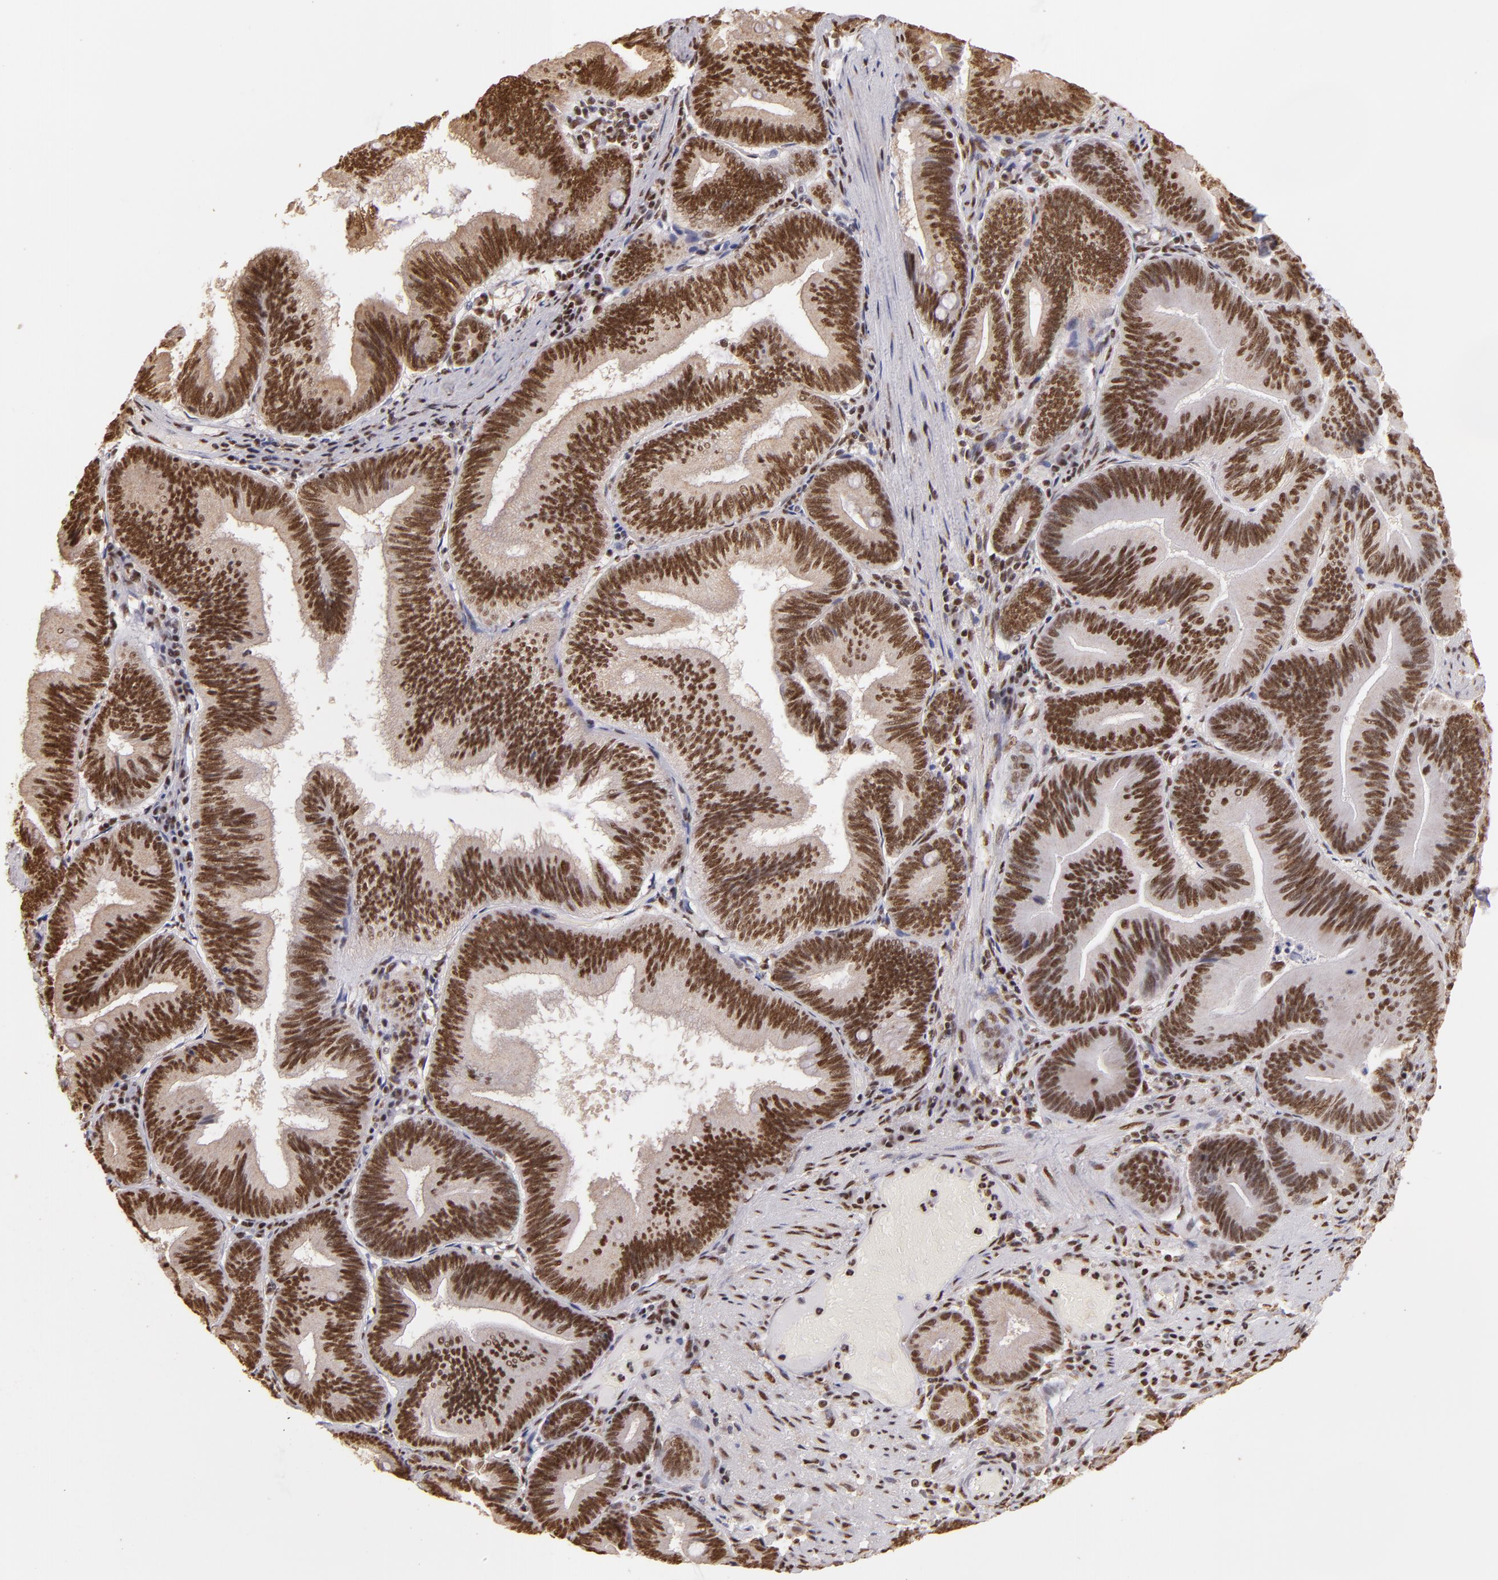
{"staining": {"intensity": "strong", "quantity": ">75%", "location": "cytoplasmic/membranous,nuclear"}, "tissue": "pancreatic cancer", "cell_type": "Tumor cells", "image_type": "cancer", "snomed": [{"axis": "morphology", "description": "Adenocarcinoma, NOS"}, {"axis": "topography", "description": "Pancreas"}], "caption": "Brown immunohistochemical staining in adenocarcinoma (pancreatic) displays strong cytoplasmic/membranous and nuclear positivity in about >75% of tumor cells.", "gene": "SP1", "patient": {"sex": "male", "age": 82}}